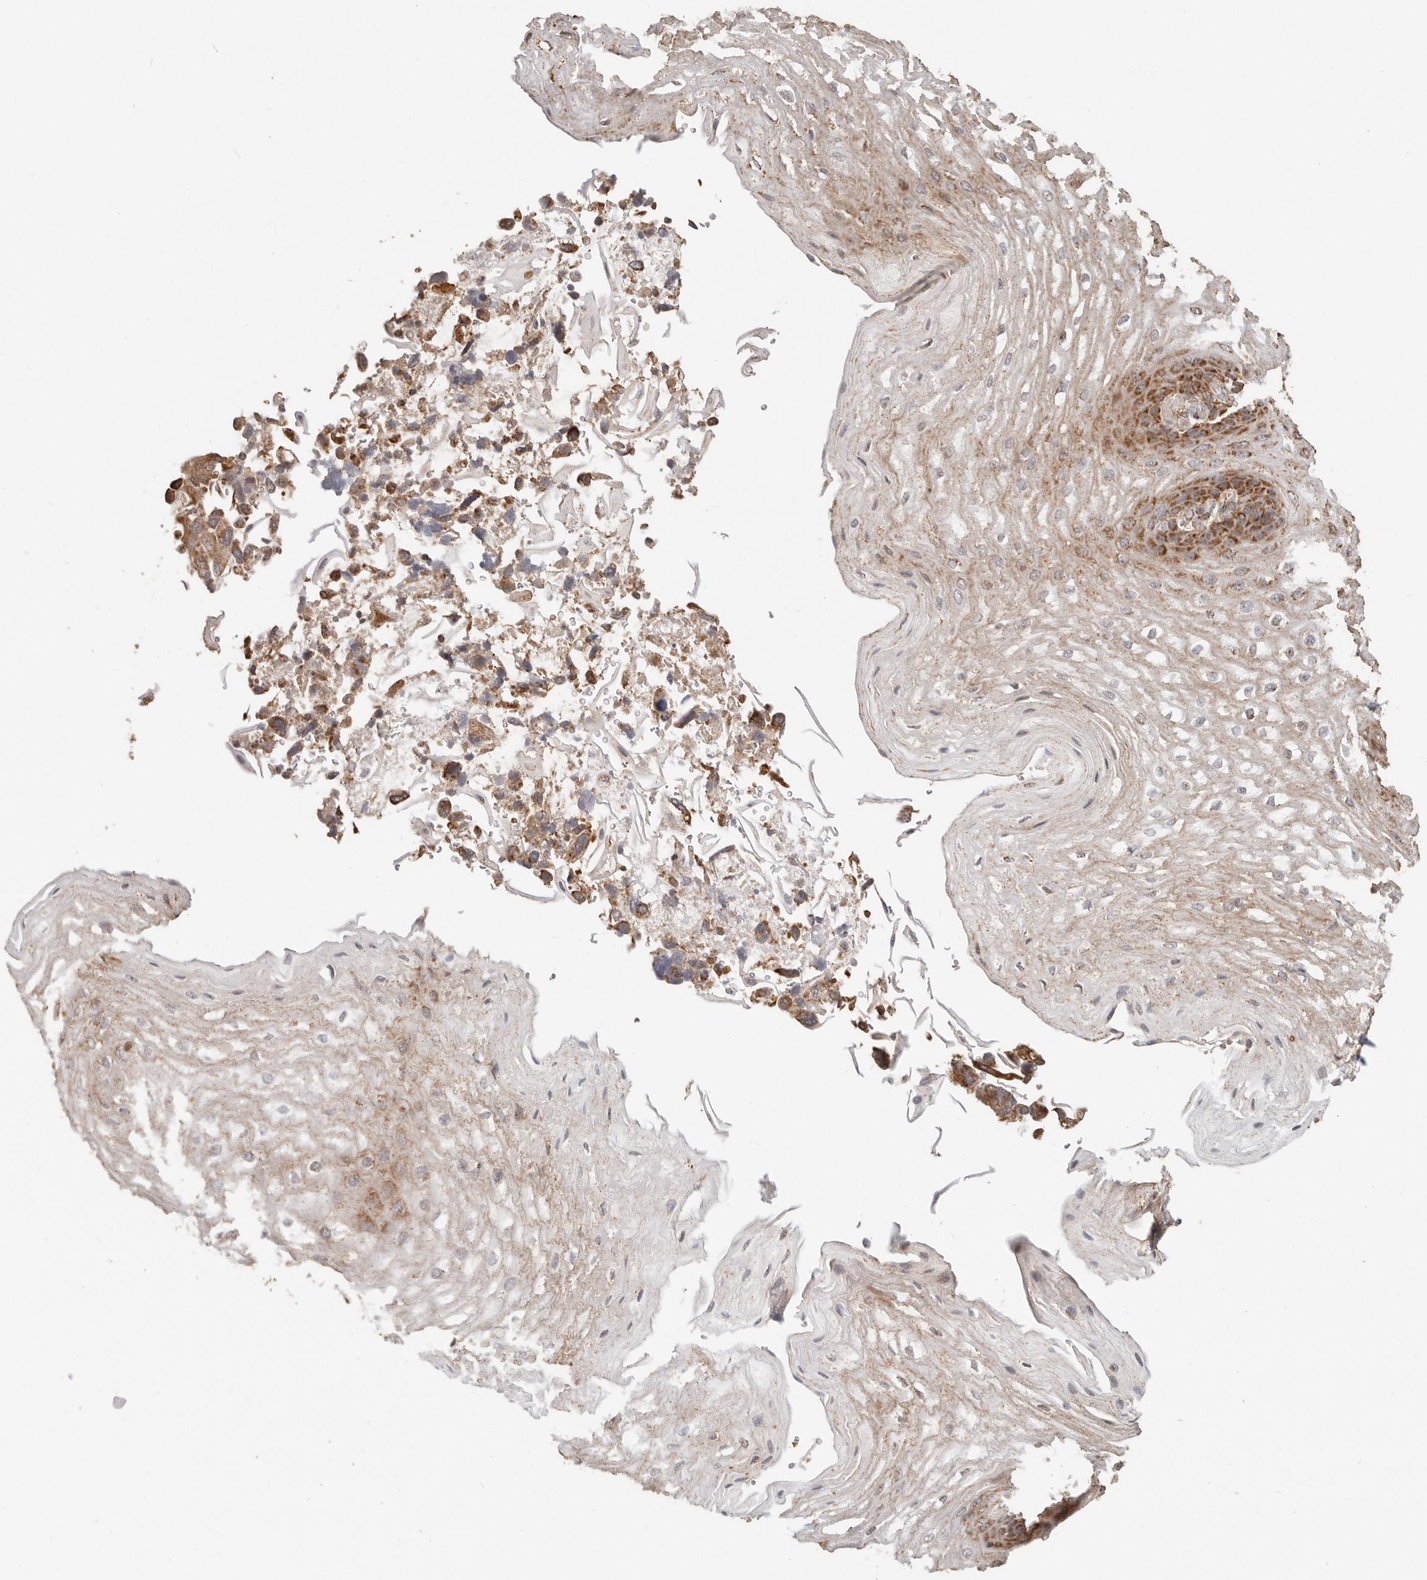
{"staining": {"intensity": "strong", "quantity": "25%-75%", "location": "cytoplasmic/membranous"}, "tissue": "esophagus", "cell_type": "Squamous epithelial cells", "image_type": "normal", "snomed": [{"axis": "morphology", "description": "Normal tissue, NOS"}, {"axis": "topography", "description": "Esophagus"}], "caption": "An IHC image of normal tissue is shown. Protein staining in brown shows strong cytoplasmic/membranous positivity in esophagus within squamous epithelial cells. Using DAB (3,3'-diaminobenzidine) (brown) and hematoxylin (blue) stains, captured at high magnification using brightfield microscopy.", "gene": "NDUFB11", "patient": {"sex": "male", "age": 54}}